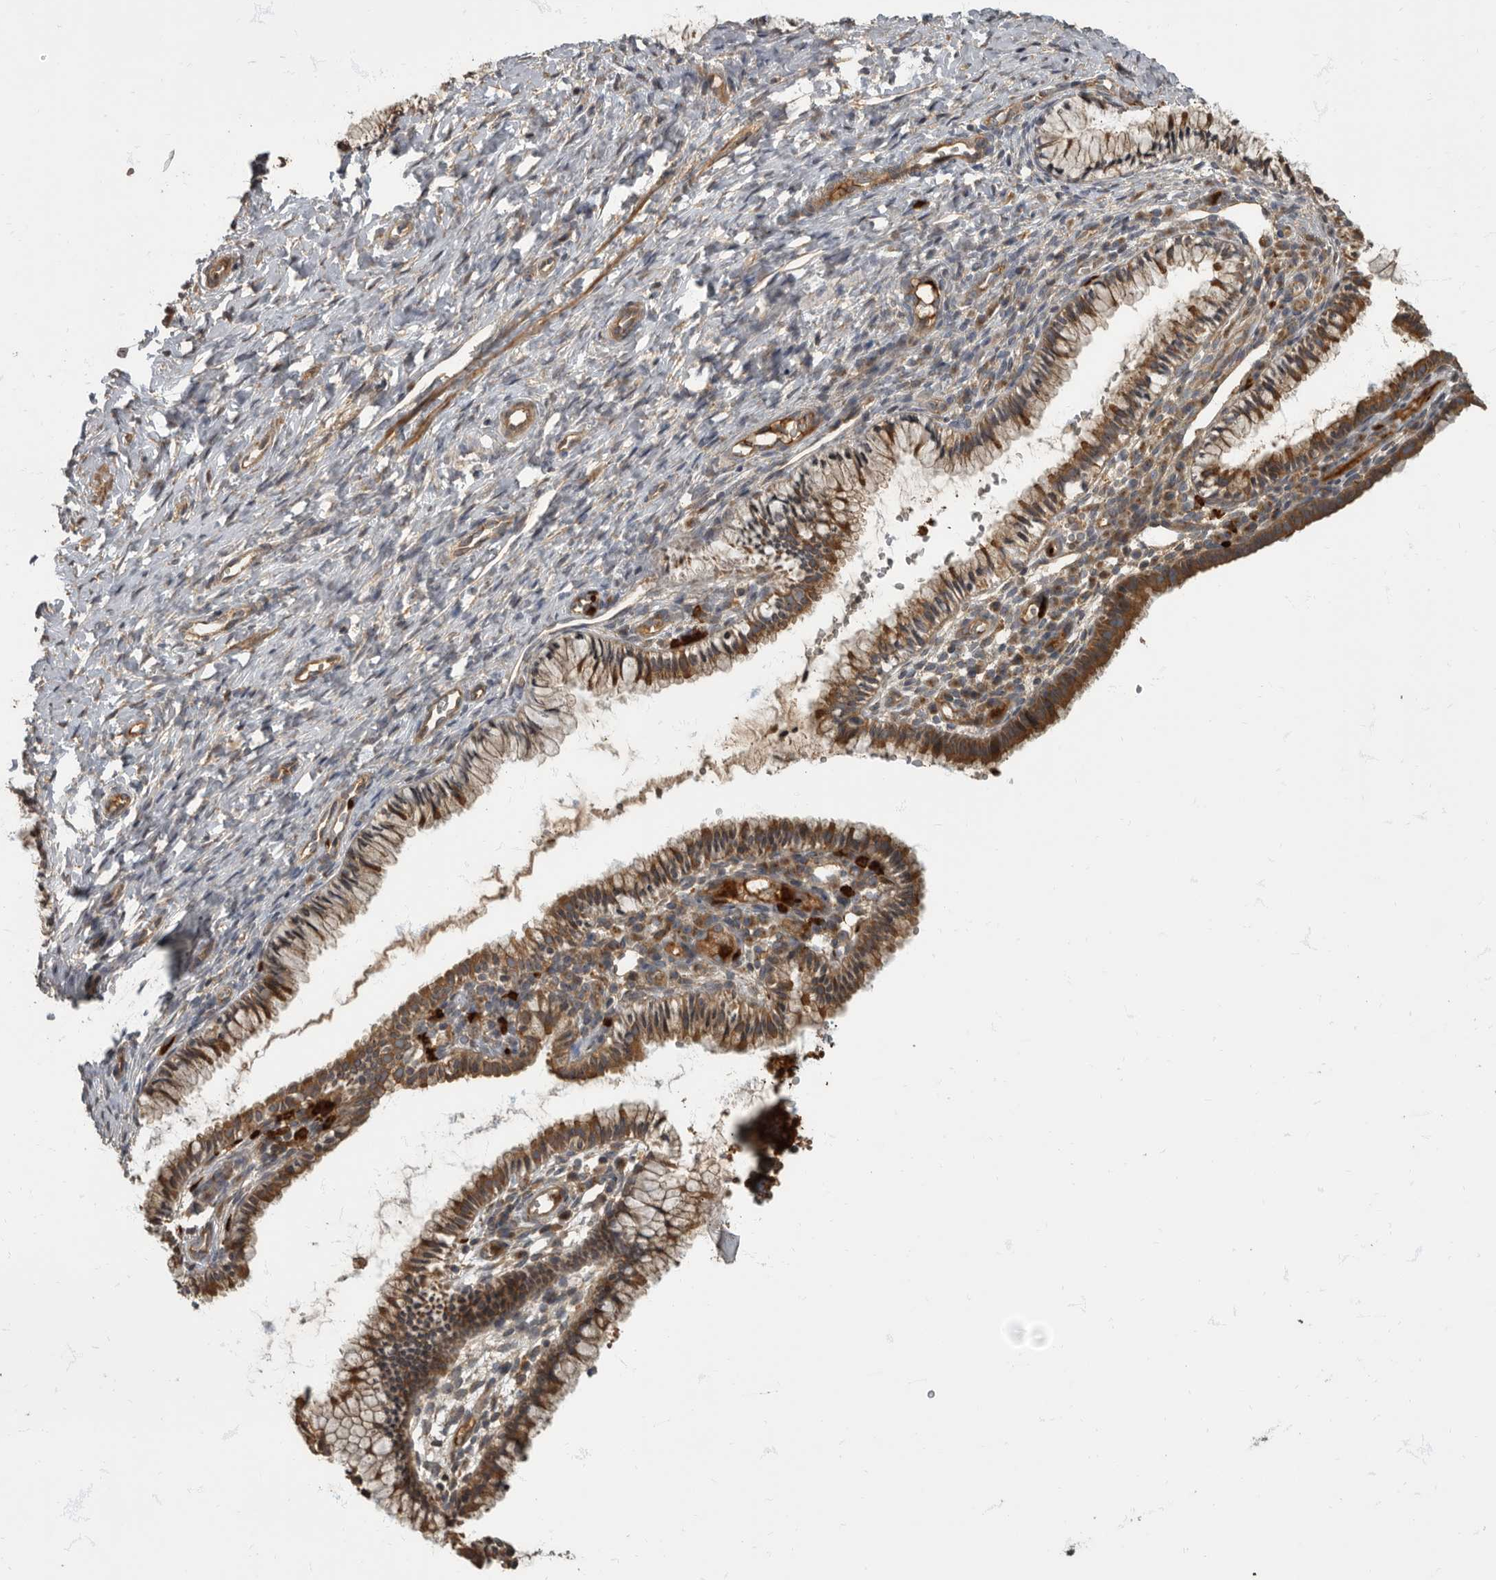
{"staining": {"intensity": "moderate", "quantity": ">75%", "location": "cytoplasmic/membranous"}, "tissue": "cervix", "cell_type": "Glandular cells", "image_type": "normal", "snomed": [{"axis": "morphology", "description": "Normal tissue, NOS"}, {"axis": "topography", "description": "Cervix"}], "caption": "Approximately >75% of glandular cells in unremarkable human cervix show moderate cytoplasmic/membranous protein positivity as visualized by brown immunohistochemical staining.", "gene": "DAAM1", "patient": {"sex": "female", "age": 27}}